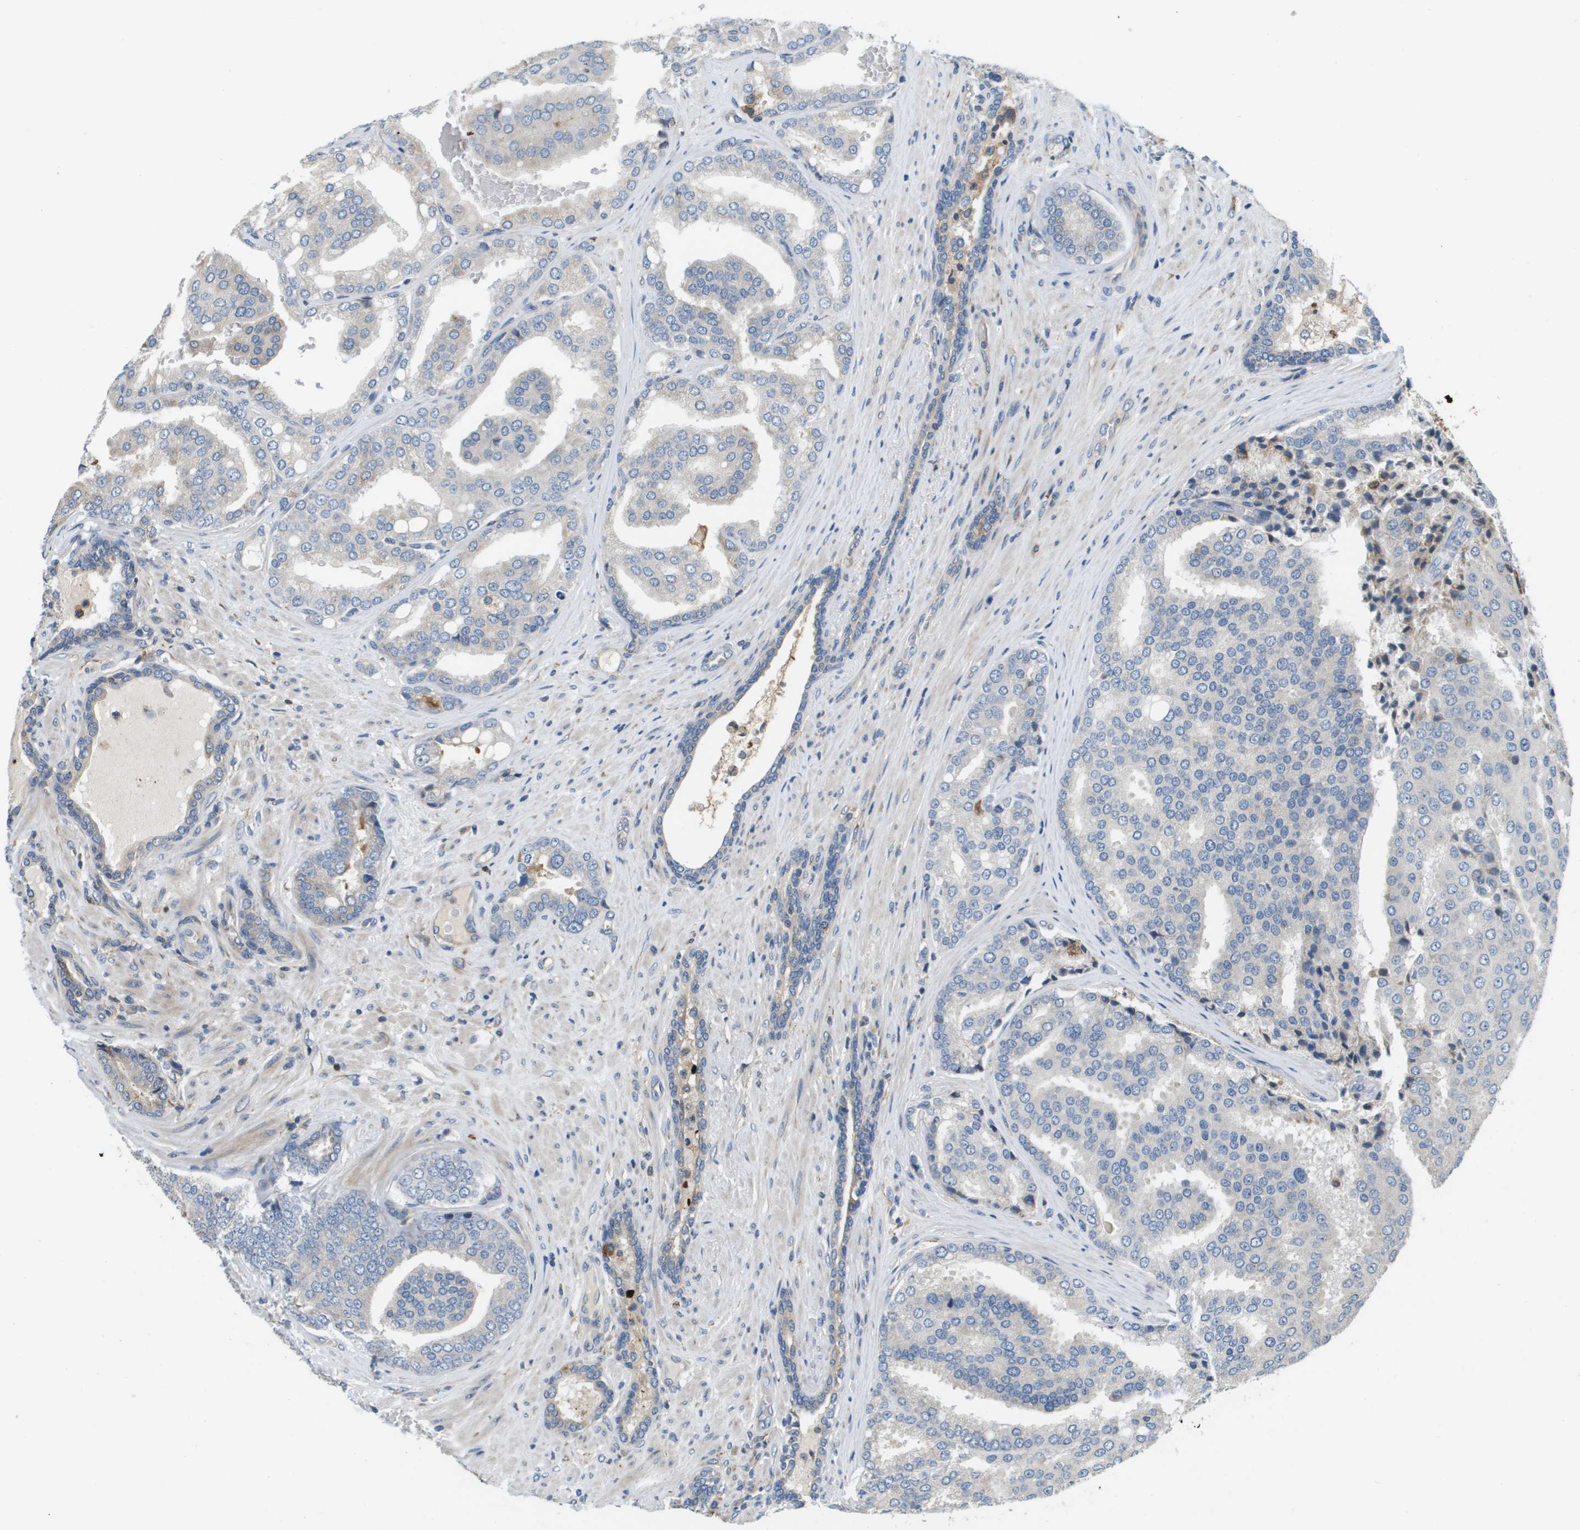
{"staining": {"intensity": "negative", "quantity": "none", "location": "none"}, "tissue": "prostate cancer", "cell_type": "Tumor cells", "image_type": "cancer", "snomed": [{"axis": "morphology", "description": "Adenocarcinoma, High grade"}, {"axis": "topography", "description": "Prostate"}], "caption": "DAB (3,3'-diaminobenzidine) immunohistochemical staining of prostate cancer demonstrates no significant staining in tumor cells. (Stains: DAB (3,3'-diaminobenzidine) immunohistochemistry with hematoxylin counter stain, Microscopy: brightfield microscopy at high magnification).", "gene": "SAMSN1", "patient": {"sex": "male", "age": 50}}